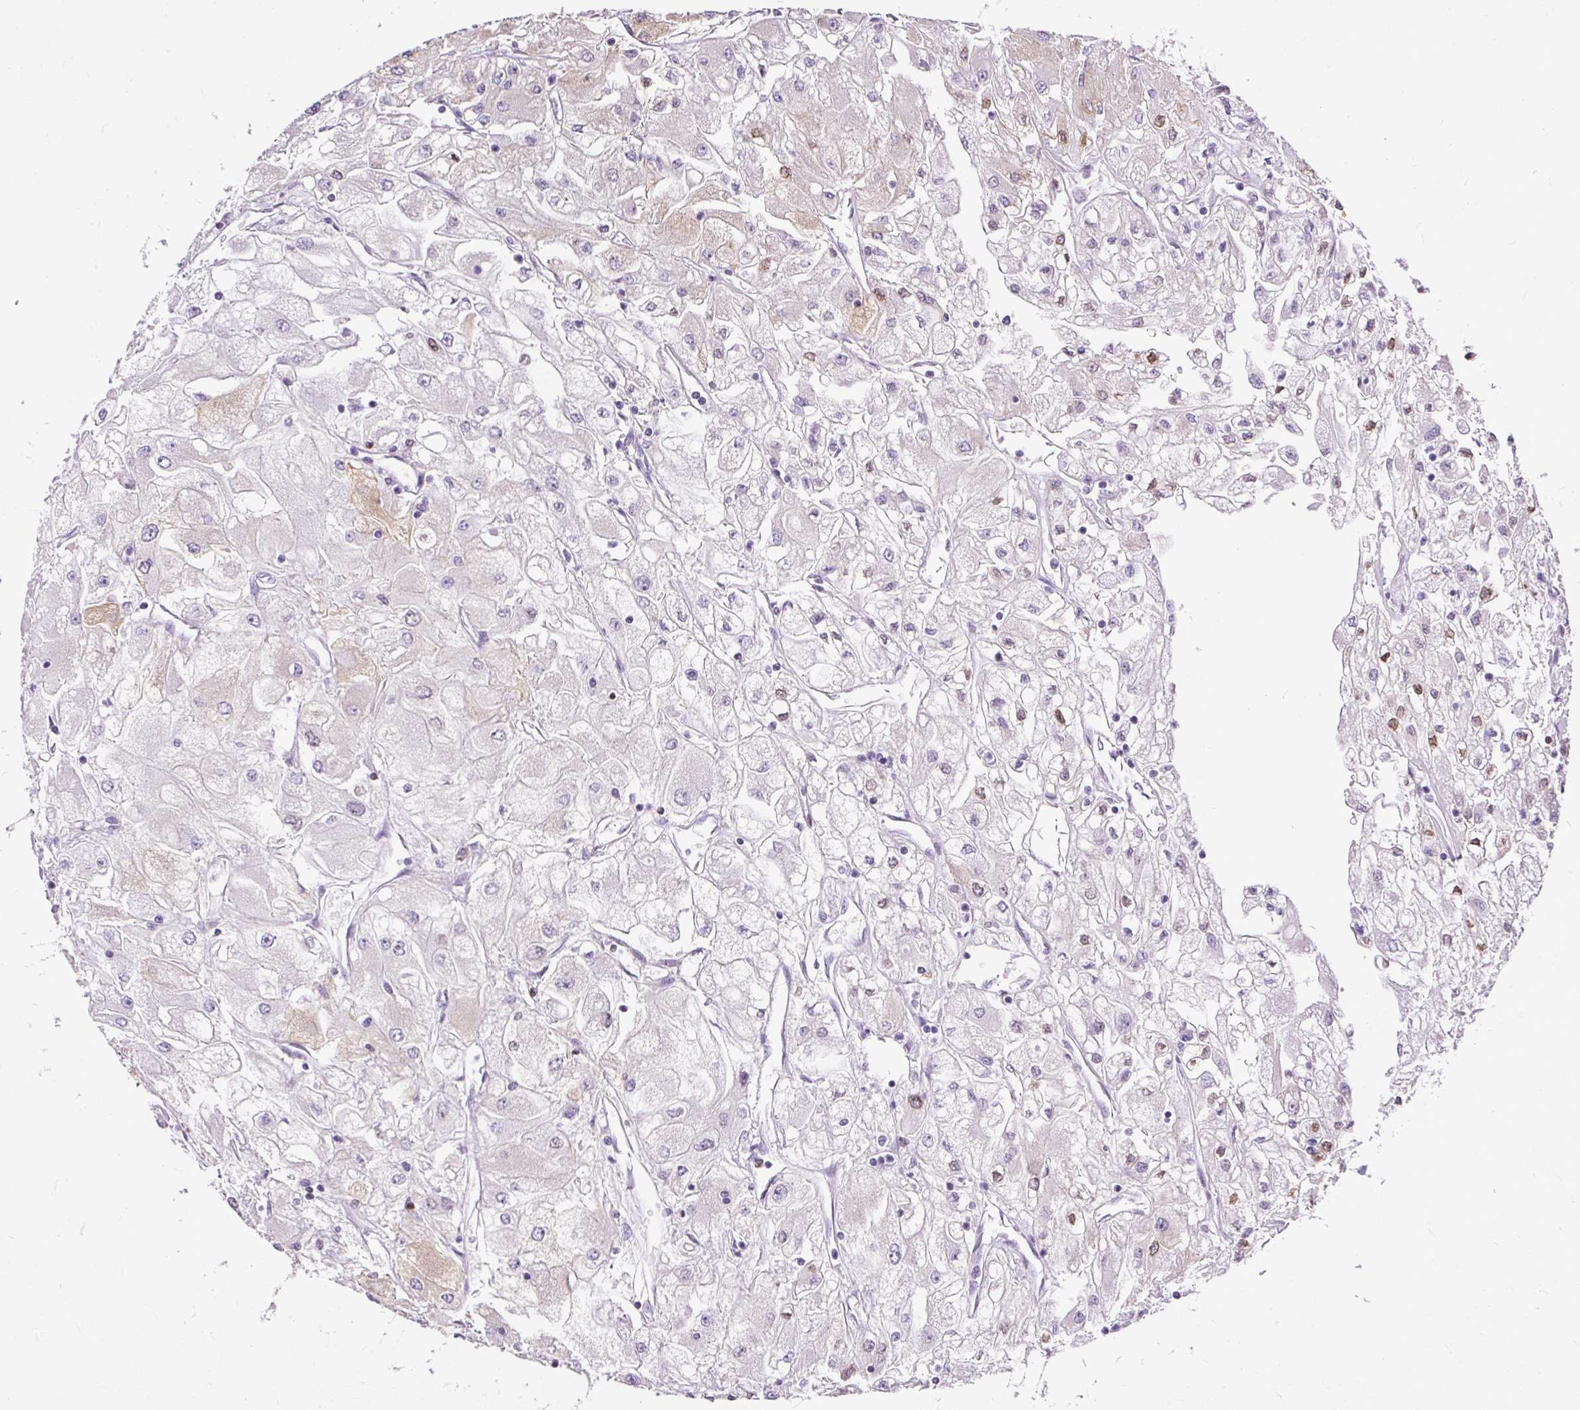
{"staining": {"intensity": "negative", "quantity": "none", "location": "none"}, "tissue": "renal cancer", "cell_type": "Tumor cells", "image_type": "cancer", "snomed": [{"axis": "morphology", "description": "Adenocarcinoma, NOS"}, {"axis": "topography", "description": "Kidney"}], "caption": "DAB immunohistochemical staining of renal adenocarcinoma demonstrates no significant expression in tumor cells.", "gene": "GBX1", "patient": {"sex": "male", "age": 80}}